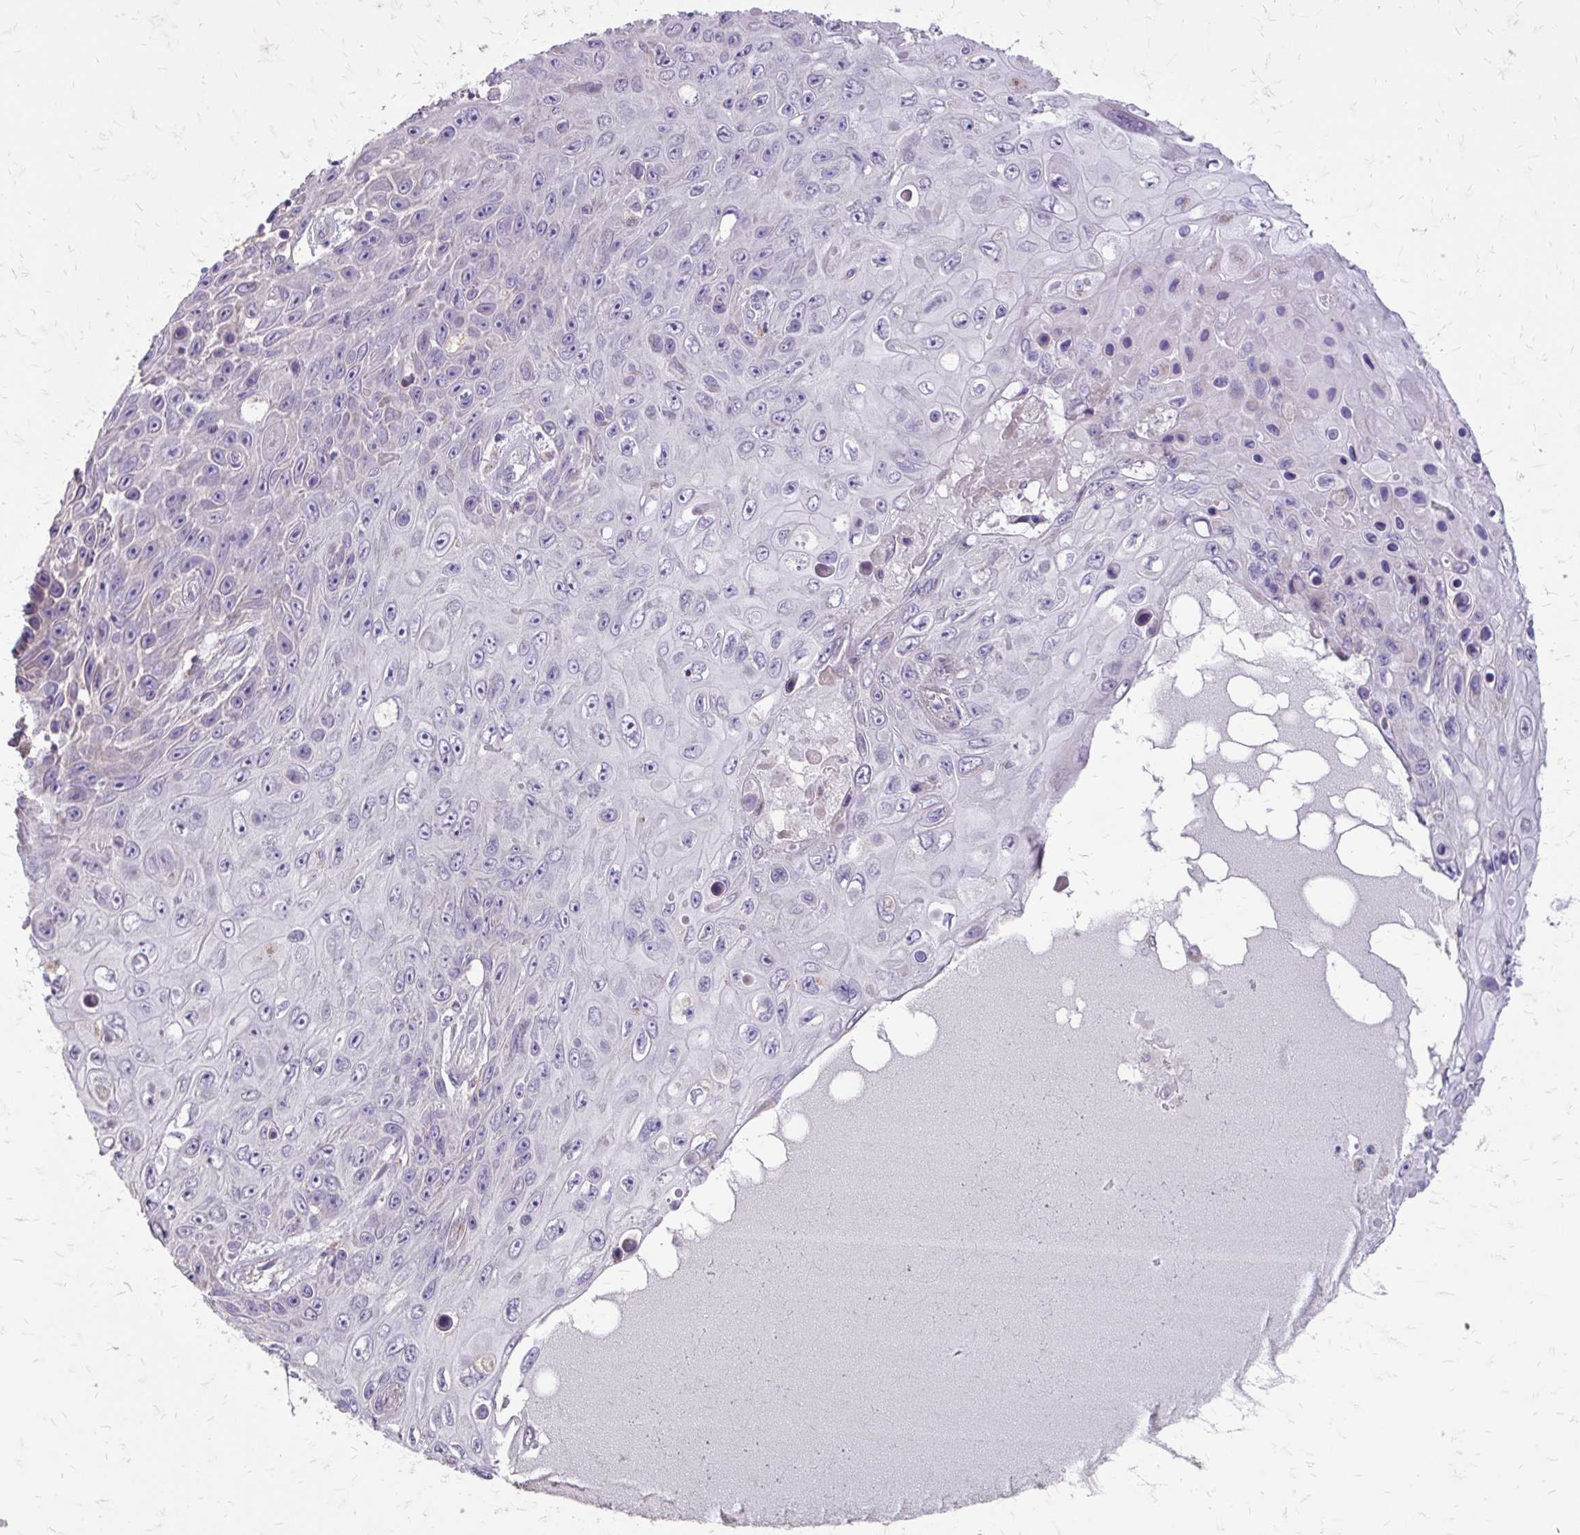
{"staining": {"intensity": "negative", "quantity": "none", "location": "none"}, "tissue": "skin cancer", "cell_type": "Tumor cells", "image_type": "cancer", "snomed": [{"axis": "morphology", "description": "Squamous cell carcinoma, NOS"}, {"axis": "topography", "description": "Skin"}], "caption": "DAB immunohistochemical staining of skin cancer (squamous cell carcinoma) displays no significant positivity in tumor cells.", "gene": "MYORG", "patient": {"sex": "male", "age": 82}}